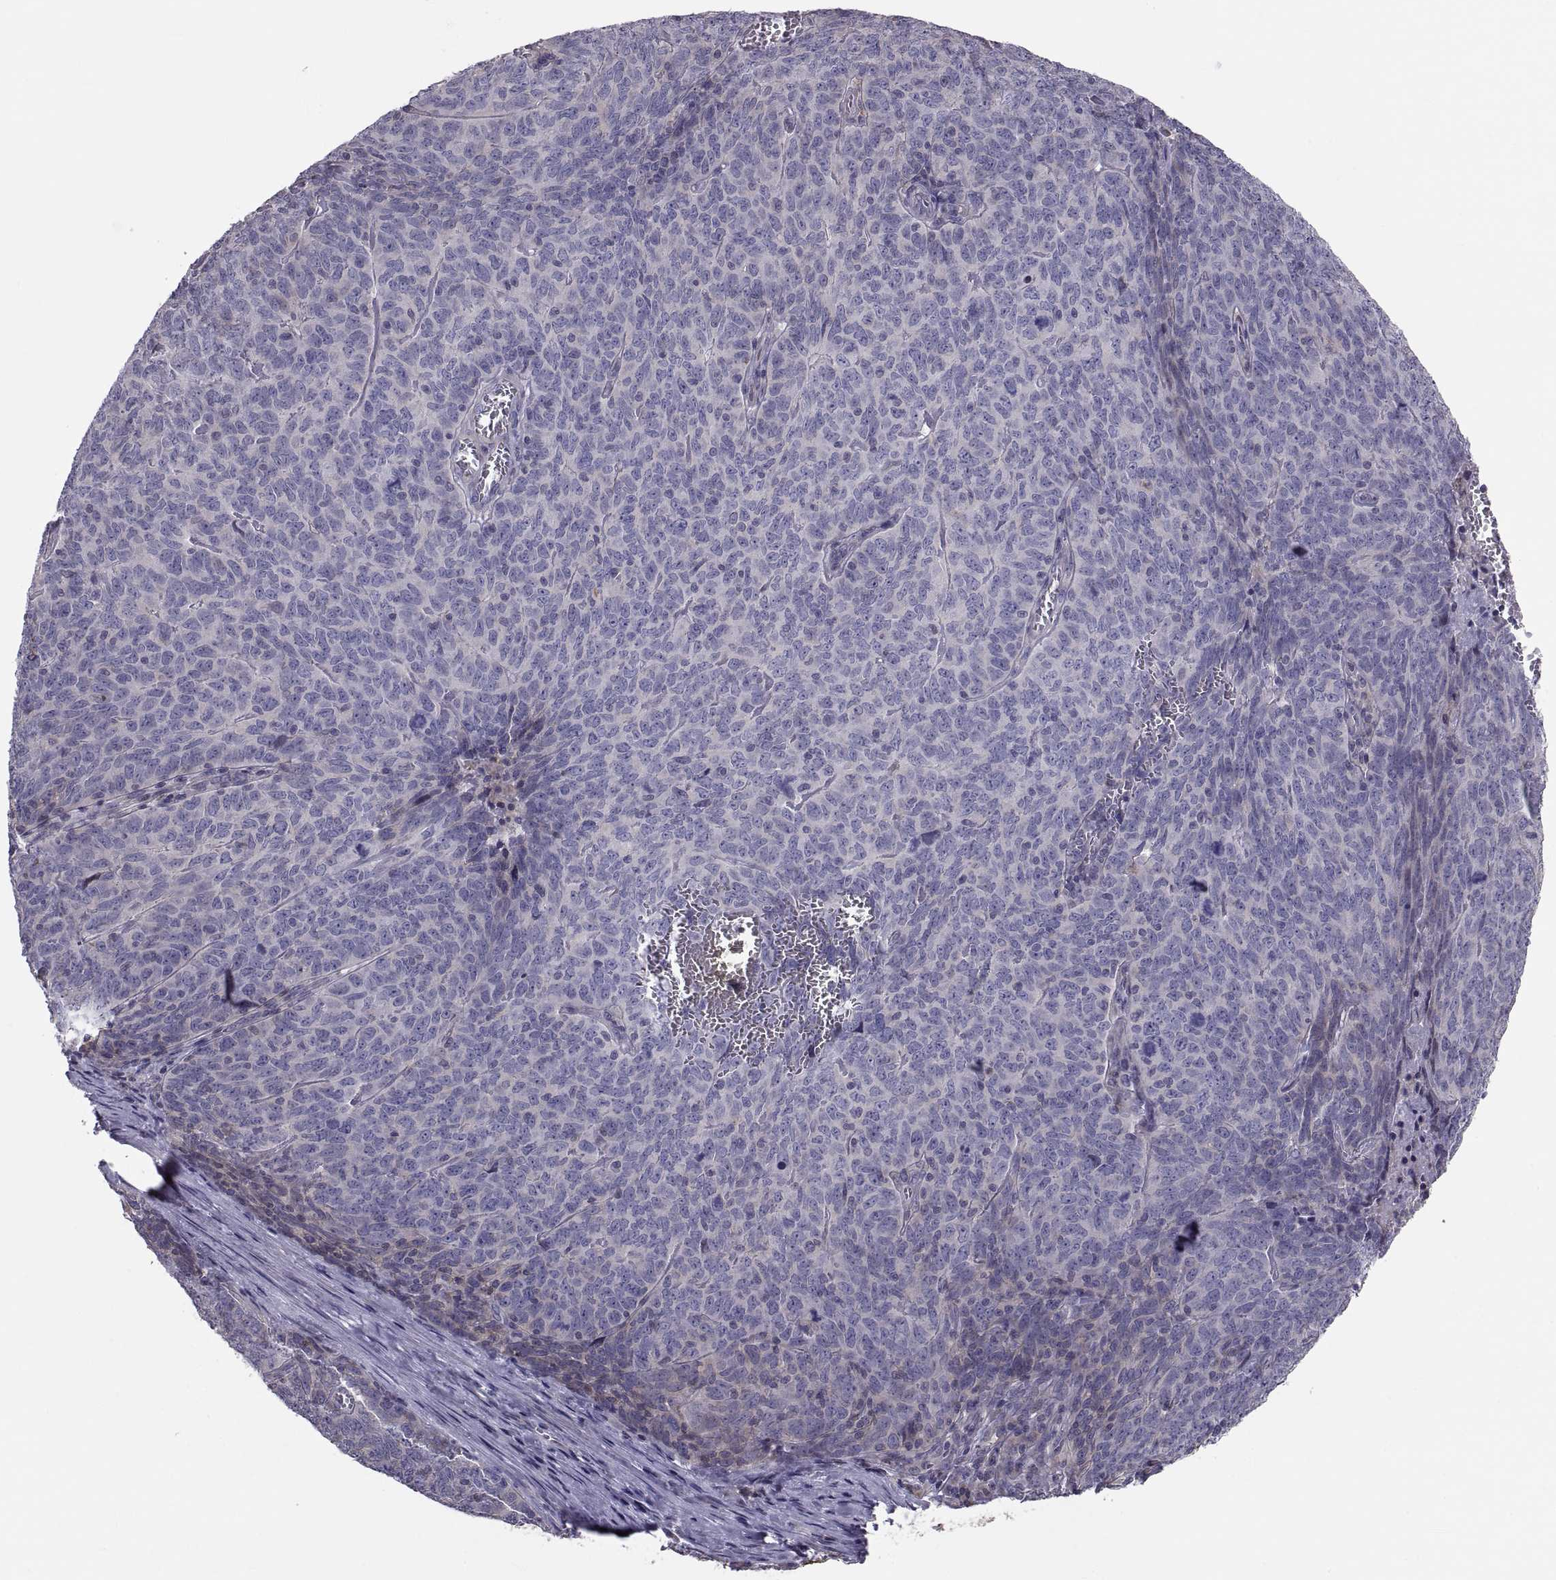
{"staining": {"intensity": "negative", "quantity": "none", "location": "none"}, "tissue": "skin cancer", "cell_type": "Tumor cells", "image_type": "cancer", "snomed": [{"axis": "morphology", "description": "Squamous cell carcinoma, NOS"}, {"axis": "topography", "description": "Skin"}, {"axis": "topography", "description": "Anal"}], "caption": "Human skin cancer stained for a protein using immunohistochemistry (IHC) demonstrates no staining in tumor cells.", "gene": "ANO1", "patient": {"sex": "female", "age": 51}}